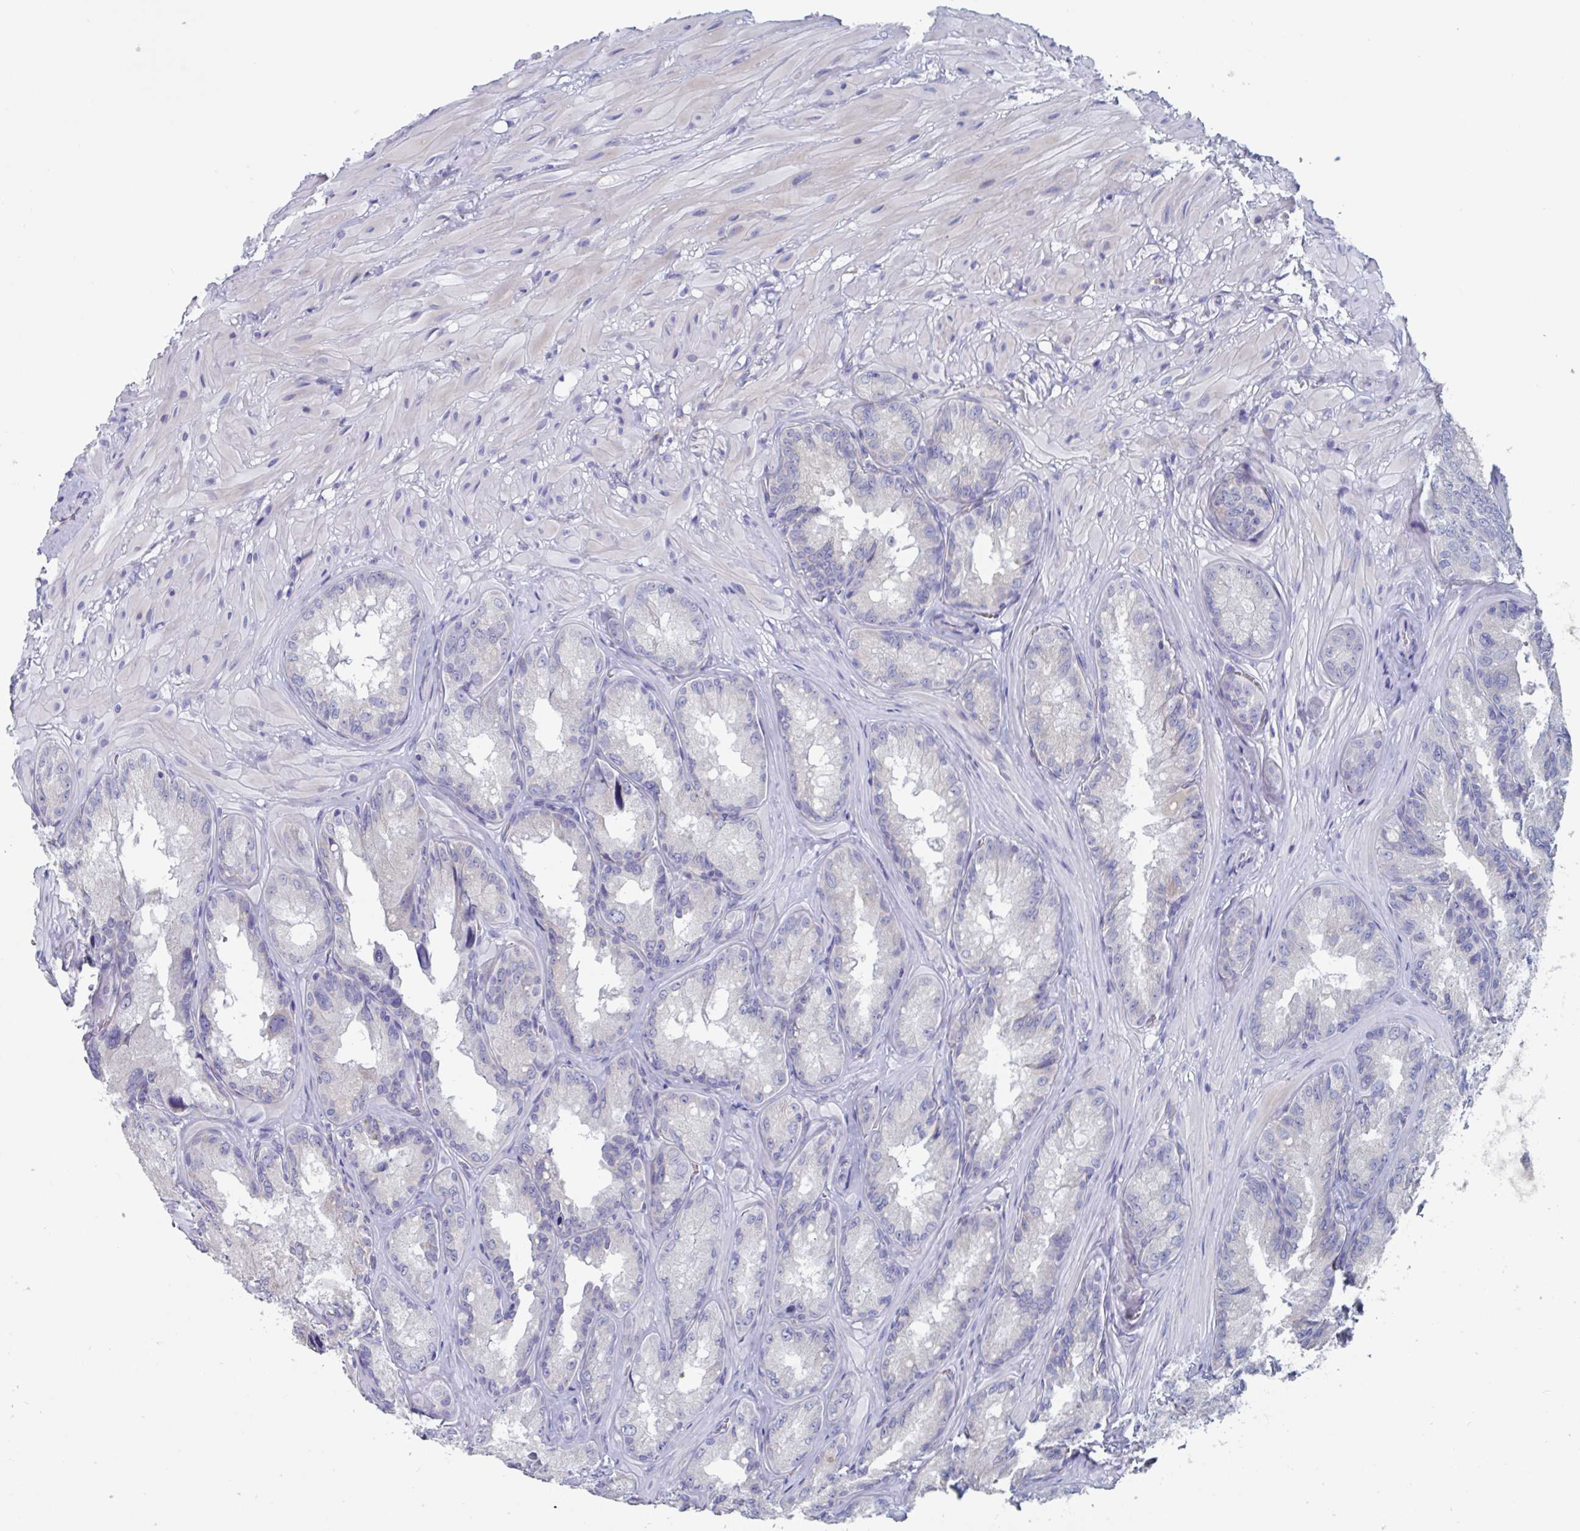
{"staining": {"intensity": "negative", "quantity": "none", "location": "none"}, "tissue": "seminal vesicle", "cell_type": "Glandular cells", "image_type": "normal", "snomed": [{"axis": "morphology", "description": "Normal tissue, NOS"}, {"axis": "topography", "description": "Seminal veicle"}], "caption": "IHC micrograph of benign seminal vesicle stained for a protein (brown), which displays no positivity in glandular cells.", "gene": "ABHD16A", "patient": {"sex": "male", "age": 47}}